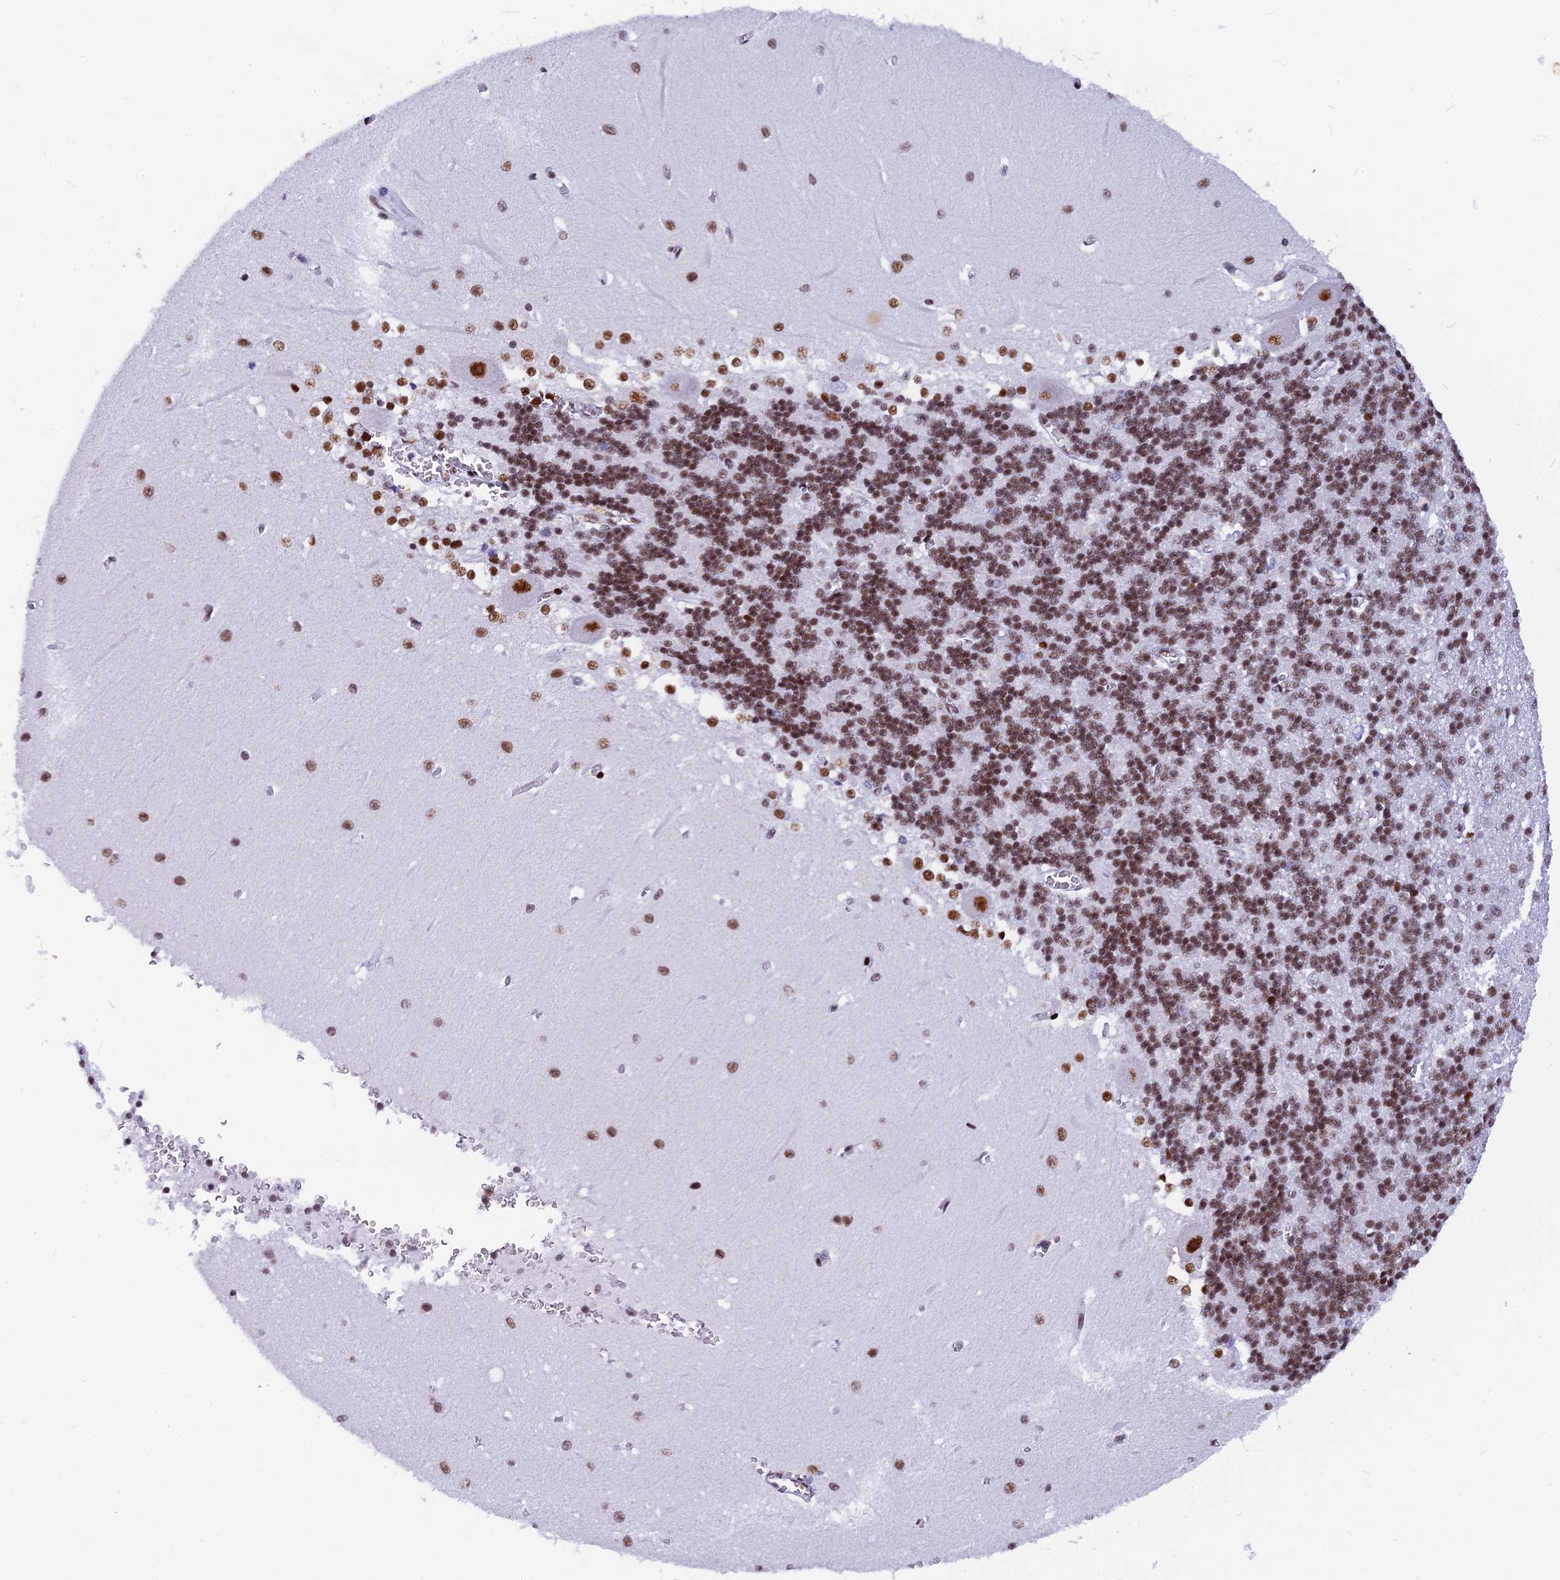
{"staining": {"intensity": "moderate", "quantity": "25%-75%", "location": "nuclear"}, "tissue": "cerebellum", "cell_type": "Cells in granular layer", "image_type": "normal", "snomed": [{"axis": "morphology", "description": "Normal tissue, NOS"}, {"axis": "topography", "description": "Cerebellum"}], "caption": "Protein expression analysis of benign cerebellum reveals moderate nuclear positivity in about 25%-75% of cells in granular layer.", "gene": "NSA2", "patient": {"sex": "male", "age": 37}}